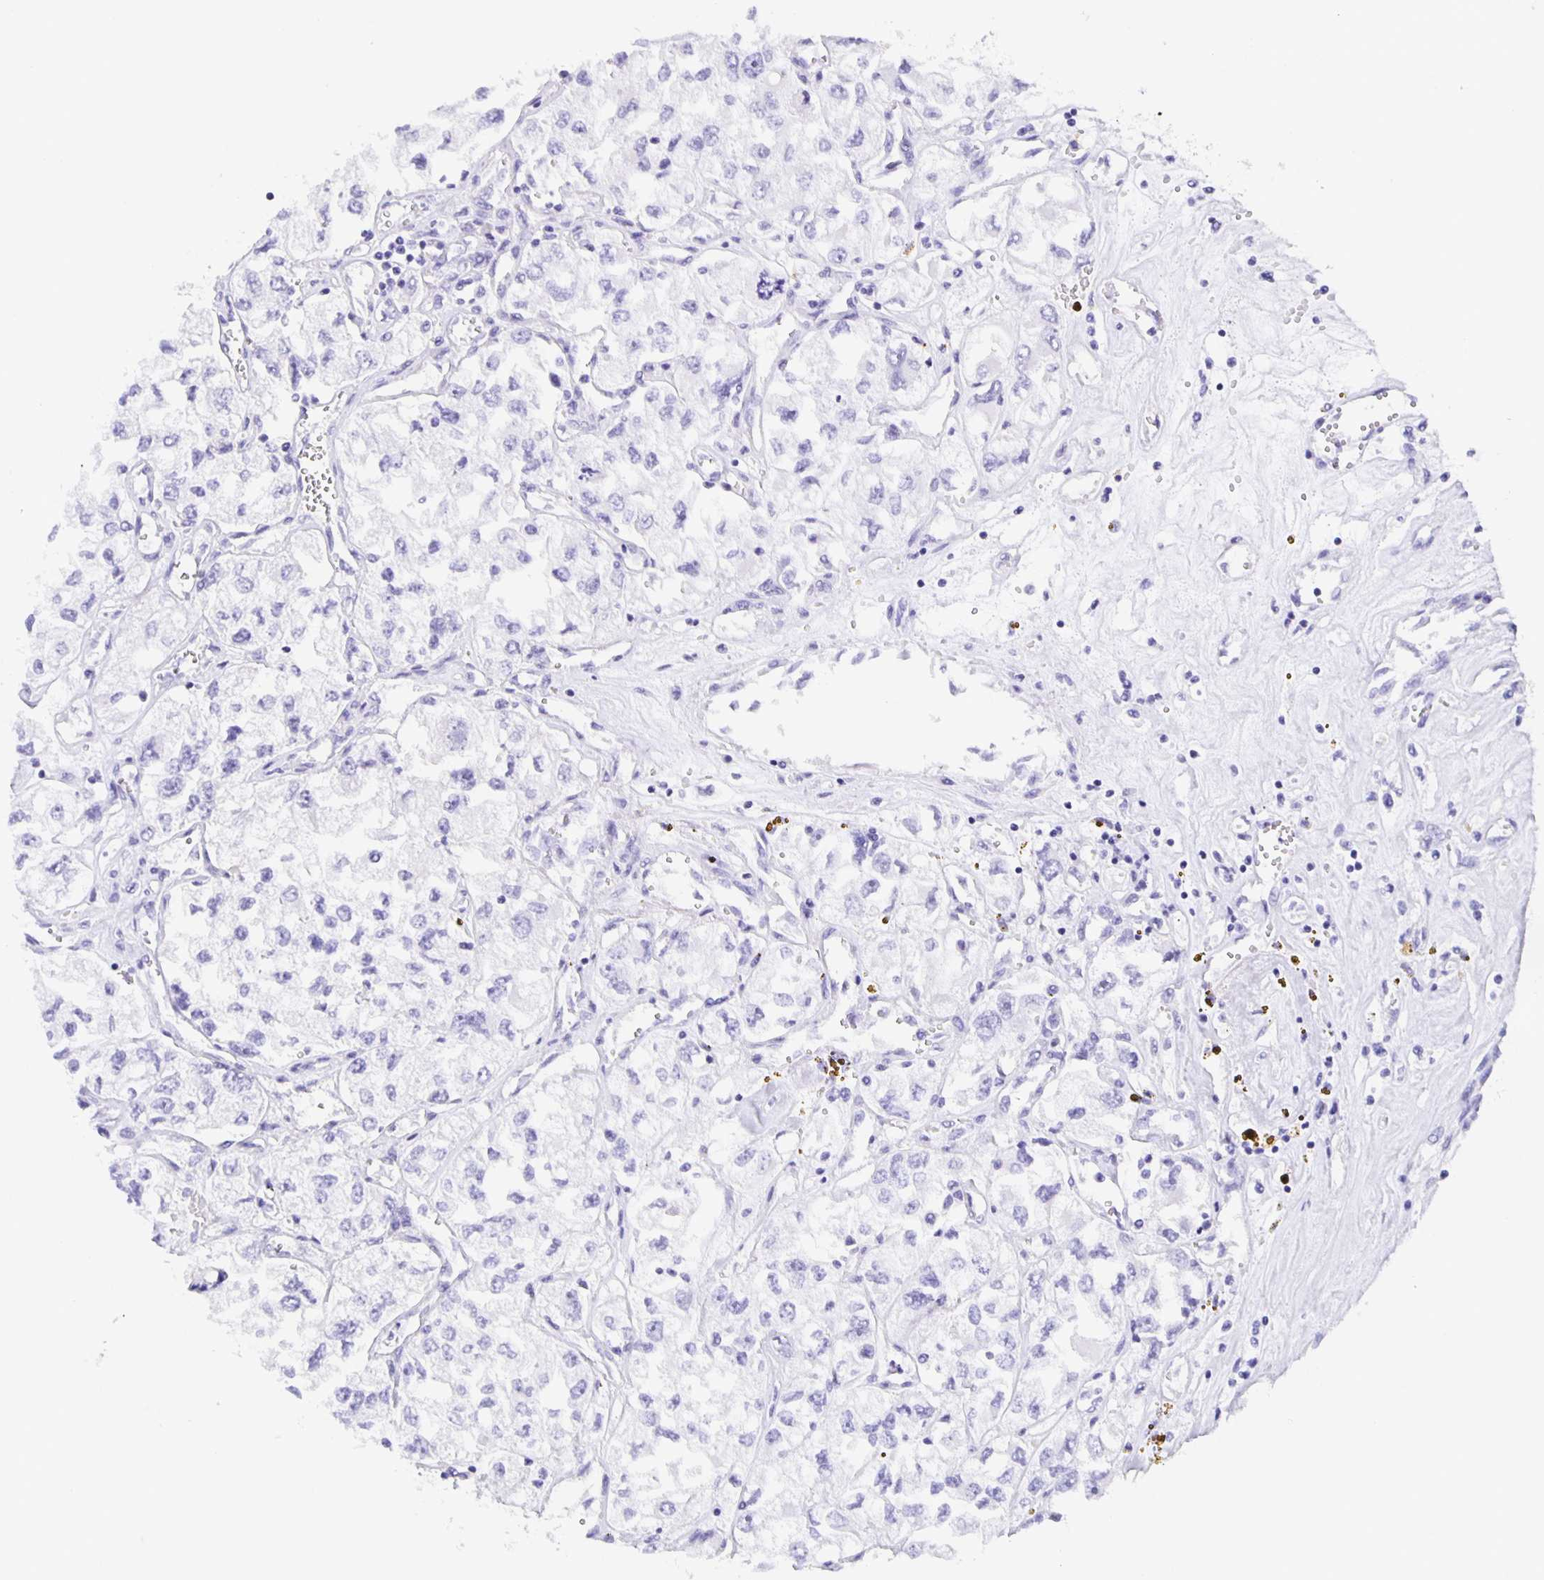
{"staining": {"intensity": "negative", "quantity": "none", "location": "none"}, "tissue": "renal cancer", "cell_type": "Tumor cells", "image_type": "cancer", "snomed": [{"axis": "morphology", "description": "Adenocarcinoma, NOS"}, {"axis": "topography", "description": "Kidney"}], "caption": "Tumor cells are negative for protein expression in human renal adenocarcinoma.", "gene": "GUCA2A", "patient": {"sex": "female", "age": 59}}